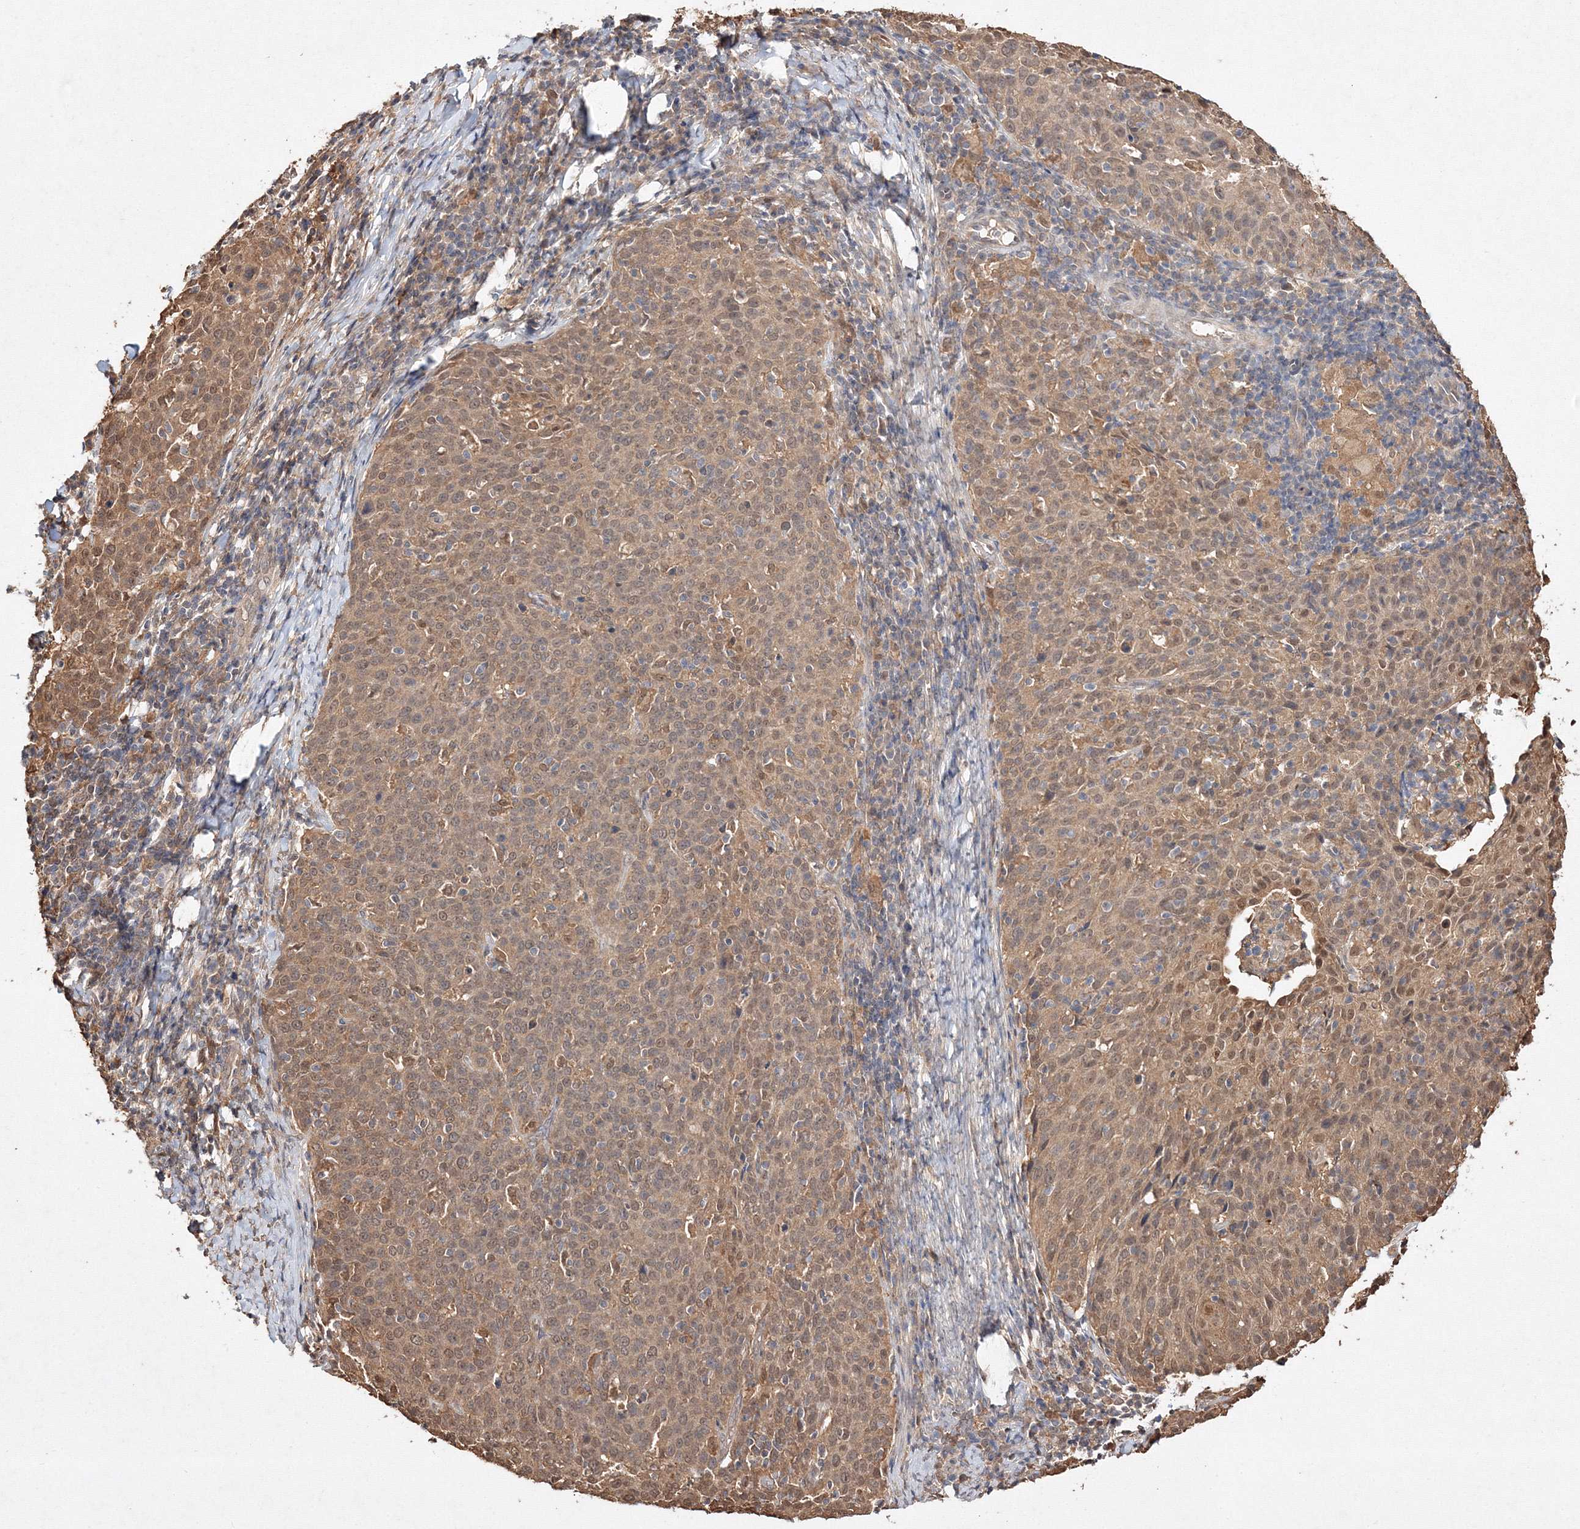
{"staining": {"intensity": "moderate", "quantity": ">75%", "location": "cytoplasmic/membranous,nuclear"}, "tissue": "cervical cancer", "cell_type": "Tumor cells", "image_type": "cancer", "snomed": [{"axis": "morphology", "description": "Squamous cell carcinoma, NOS"}, {"axis": "topography", "description": "Cervix"}], "caption": "Immunohistochemical staining of human cervical cancer (squamous cell carcinoma) shows medium levels of moderate cytoplasmic/membranous and nuclear protein expression in approximately >75% of tumor cells.", "gene": "S100A11", "patient": {"sex": "female", "age": 38}}